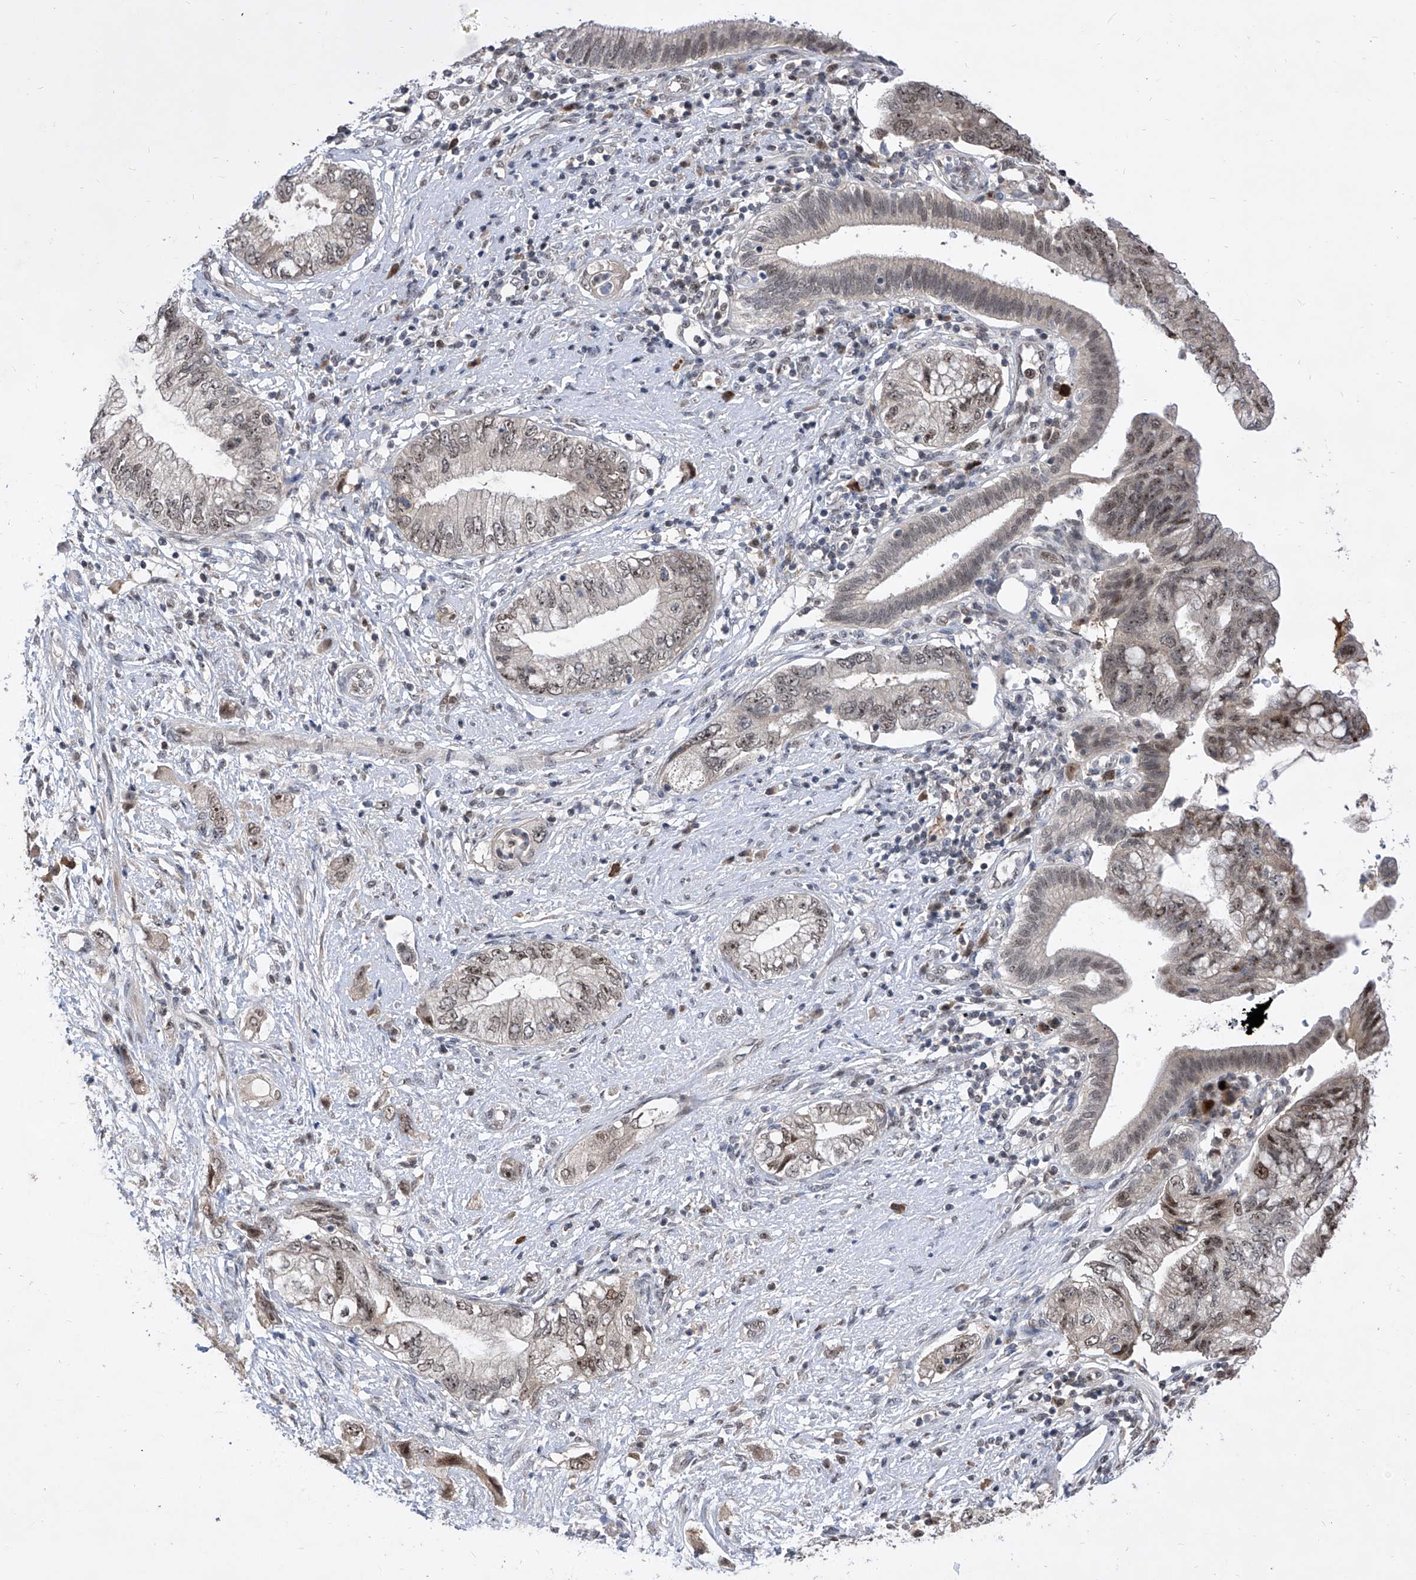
{"staining": {"intensity": "weak", "quantity": "25%-75%", "location": "nuclear"}, "tissue": "pancreatic cancer", "cell_type": "Tumor cells", "image_type": "cancer", "snomed": [{"axis": "morphology", "description": "Adenocarcinoma, NOS"}, {"axis": "topography", "description": "Pancreas"}], "caption": "Tumor cells demonstrate low levels of weak nuclear staining in about 25%-75% of cells in human pancreatic adenocarcinoma.", "gene": "LGR4", "patient": {"sex": "female", "age": 73}}